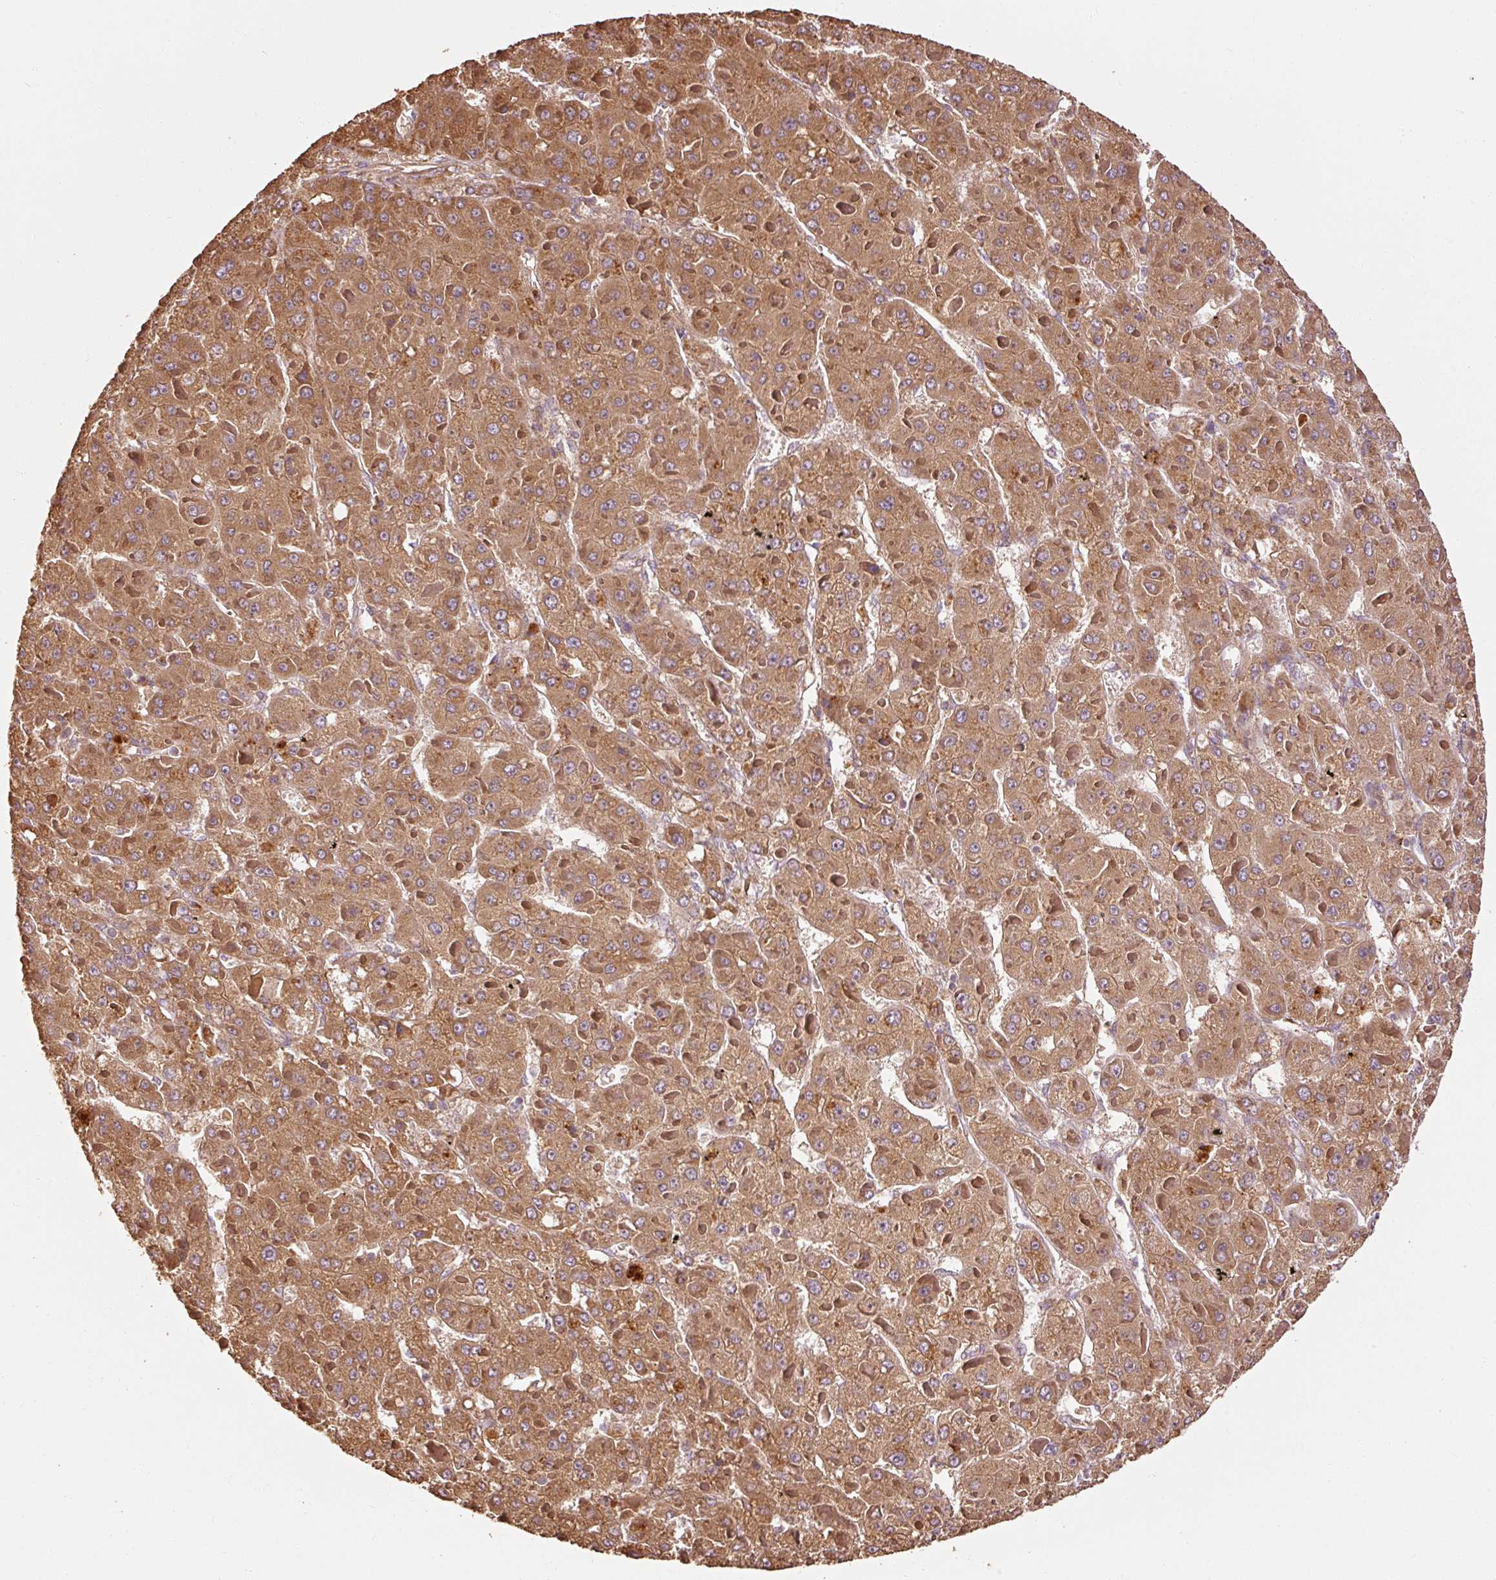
{"staining": {"intensity": "moderate", "quantity": ">75%", "location": "cytoplasmic/membranous"}, "tissue": "liver cancer", "cell_type": "Tumor cells", "image_type": "cancer", "snomed": [{"axis": "morphology", "description": "Carcinoma, Hepatocellular, NOS"}, {"axis": "topography", "description": "Liver"}], "caption": "Liver cancer (hepatocellular carcinoma) stained with a brown dye displays moderate cytoplasmic/membranous positive positivity in approximately >75% of tumor cells.", "gene": "EFHC1", "patient": {"sex": "female", "age": 73}}